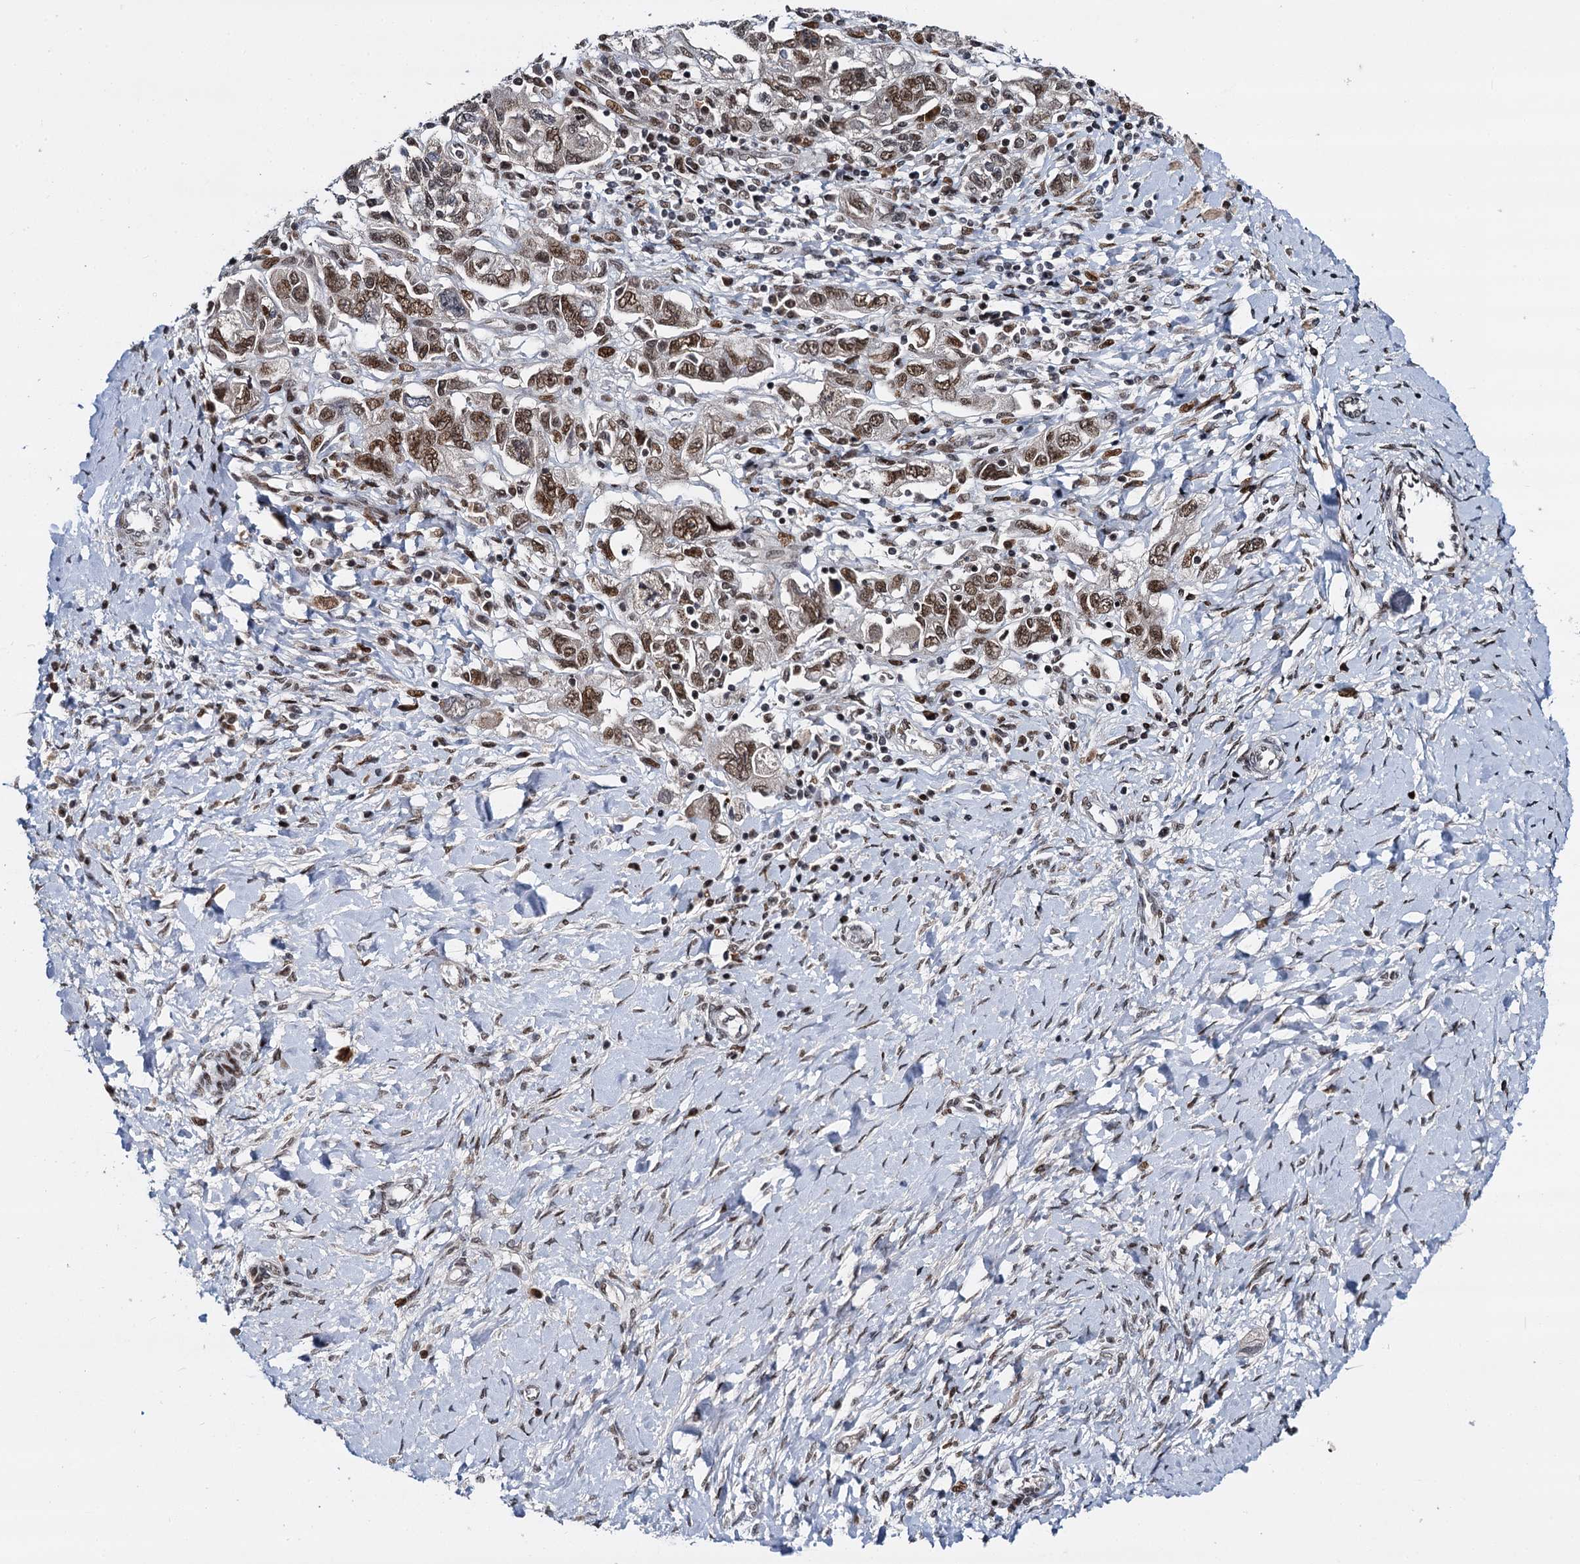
{"staining": {"intensity": "moderate", "quantity": ">75%", "location": "nuclear"}, "tissue": "ovarian cancer", "cell_type": "Tumor cells", "image_type": "cancer", "snomed": [{"axis": "morphology", "description": "Carcinoma, NOS"}, {"axis": "morphology", "description": "Cystadenocarcinoma, serous, NOS"}, {"axis": "topography", "description": "Ovary"}], "caption": "This micrograph reveals immunohistochemistry (IHC) staining of human carcinoma (ovarian), with medium moderate nuclear staining in approximately >75% of tumor cells.", "gene": "RUFY2", "patient": {"sex": "female", "age": 69}}